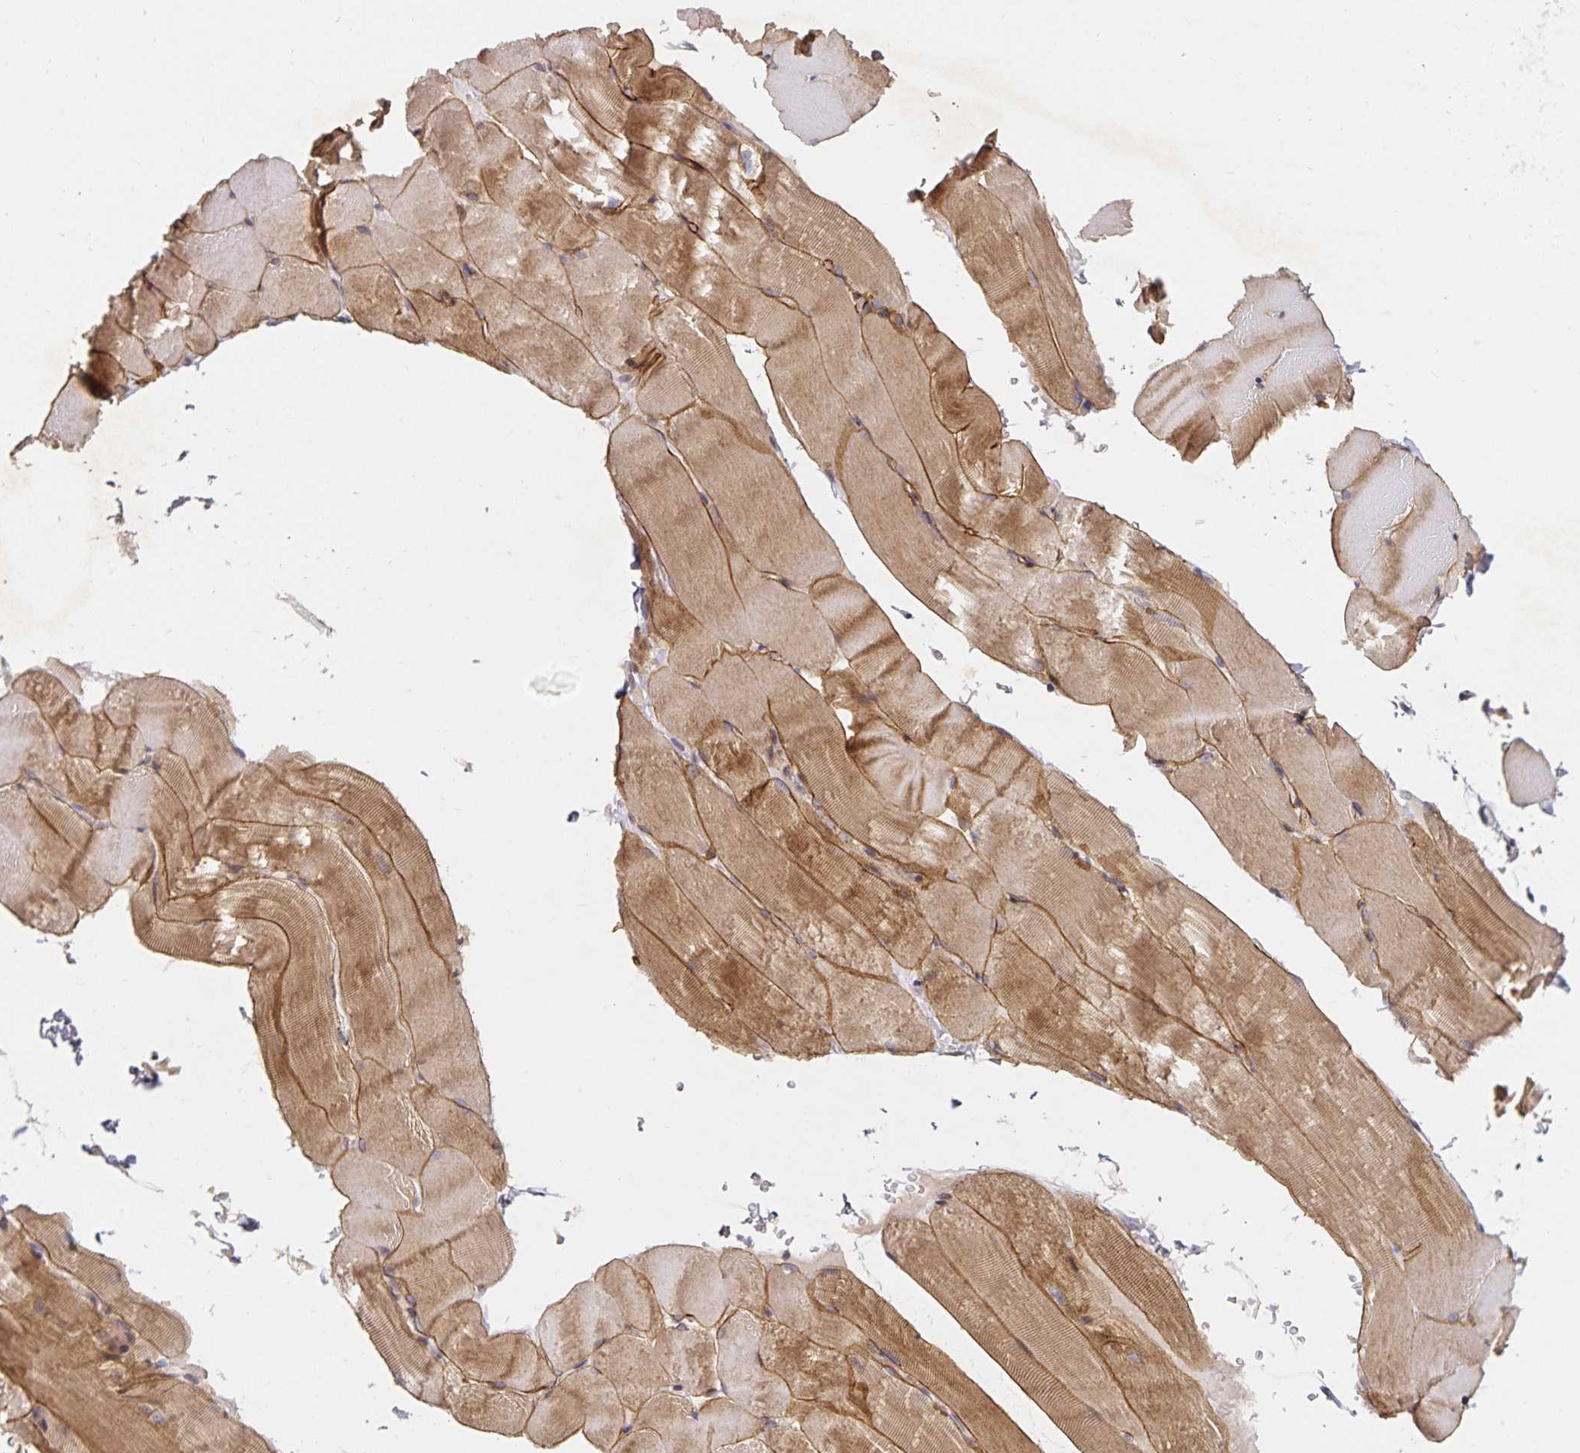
{"staining": {"intensity": "moderate", "quantity": "25%-75%", "location": "cytoplasmic/membranous"}, "tissue": "skeletal muscle", "cell_type": "Myocytes", "image_type": "normal", "snomed": [{"axis": "morphology", "description": "Normal tissue, NOS"}, {"axis": "topography", "description": "Skeletal muscle"}], "caption": "Immunohistochemistry (IHC) of benign human skeletal muscle exhibits medium levels of moderate cytoplasmic/membranous positivity in about 25%-75% of myocytes.", "gene": "HEPN1", "patient": {"sex": "female", "age": 37}}